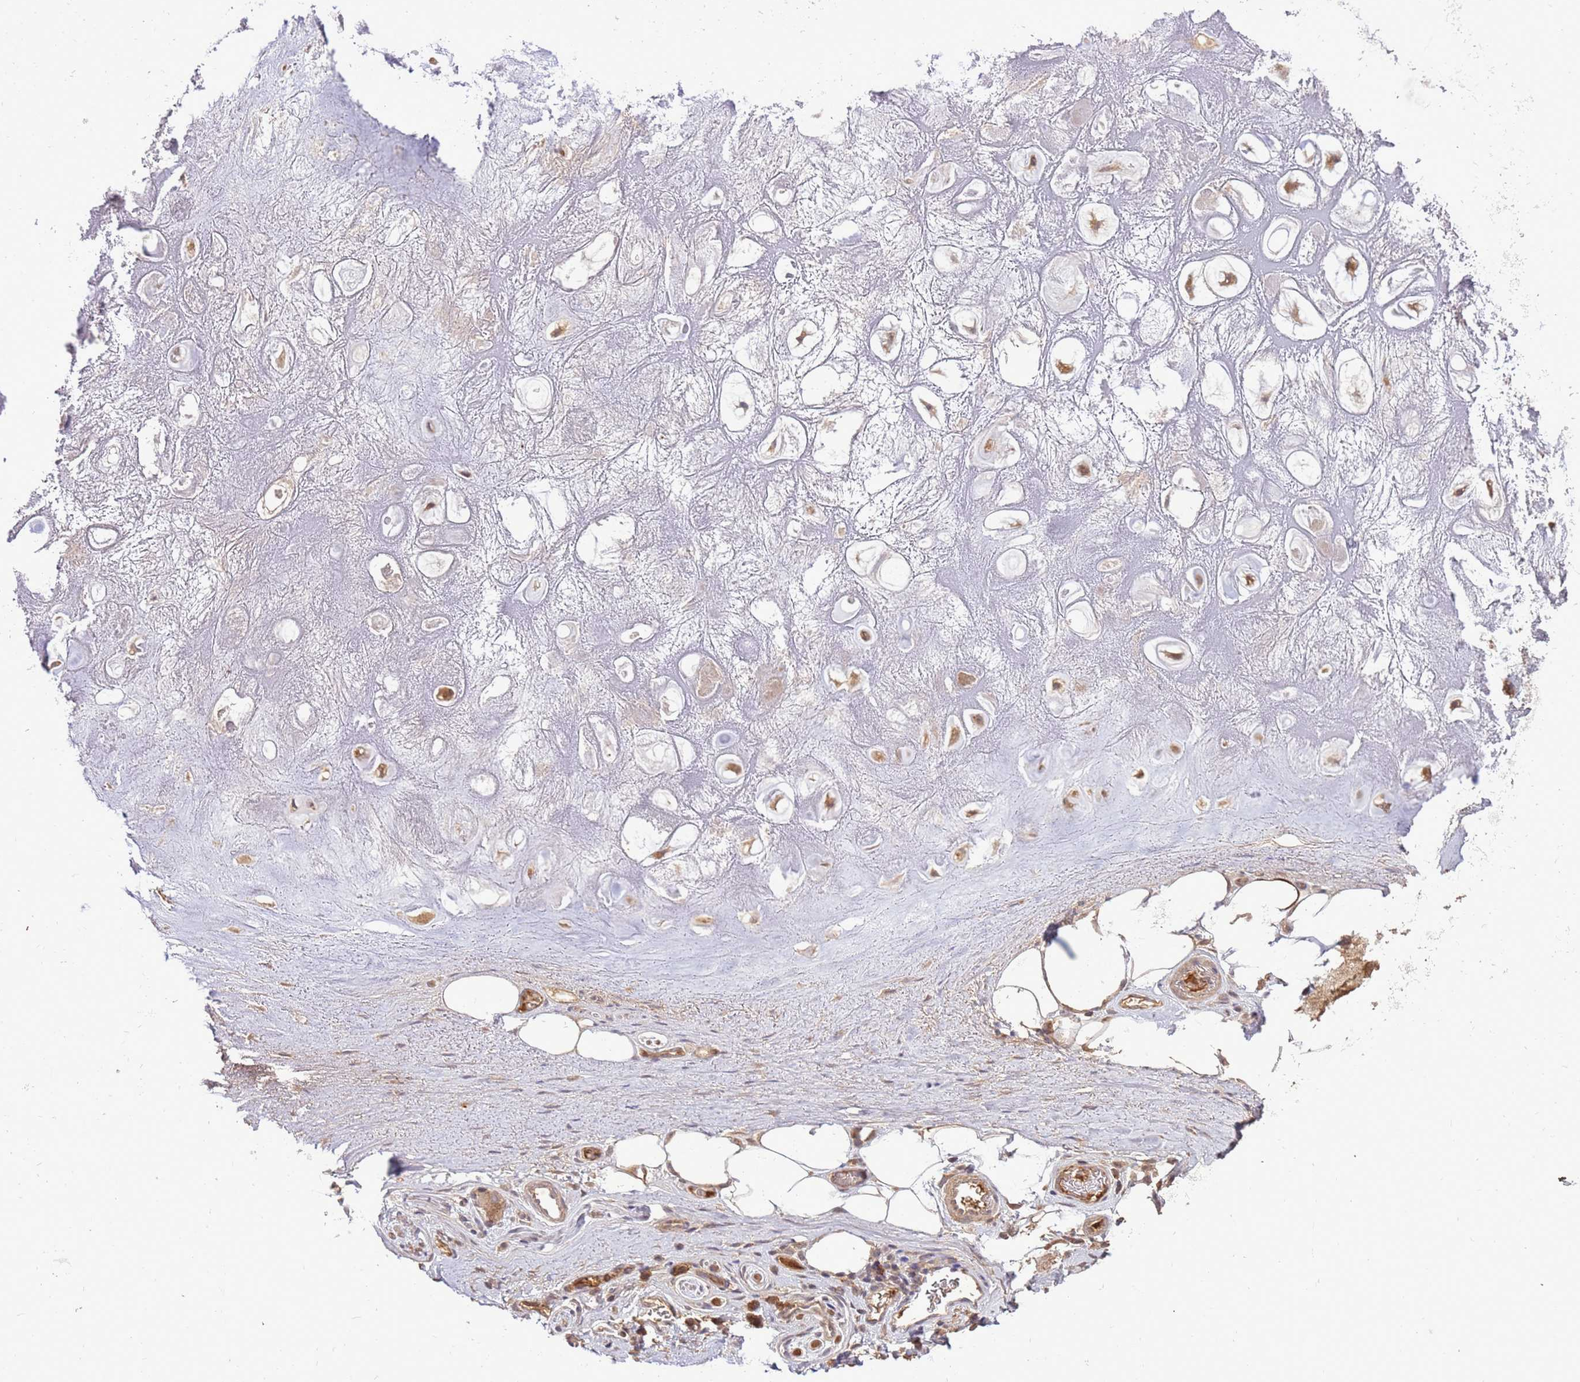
{"staining": {"intensity": "strong", "quantity": "<25%", "location": "cytoplasmic/membranous"}, "tissue": "adipose tissue", "cell_type": "Adipocytes", "image_type": "normal", "snomed": [{"axis": "morphology", "description": "Normal tissue, NOS"}, {"axis": "topography", "description": "Cartilage tissue"}], "caption": "The photomicrograph reveals a brown stain indicating the presence of a protein in the cytoplasmic/membranous of adipocytes in adipose tissue. The staining is performed using DAB (3,3'-diaminobenzidine) brown chromogen to label protein expression. The nuclei are counter-stained blue using hematoxylin.", "gene": "ZNF624", "patient": {"sex": "male", "age": 81}}